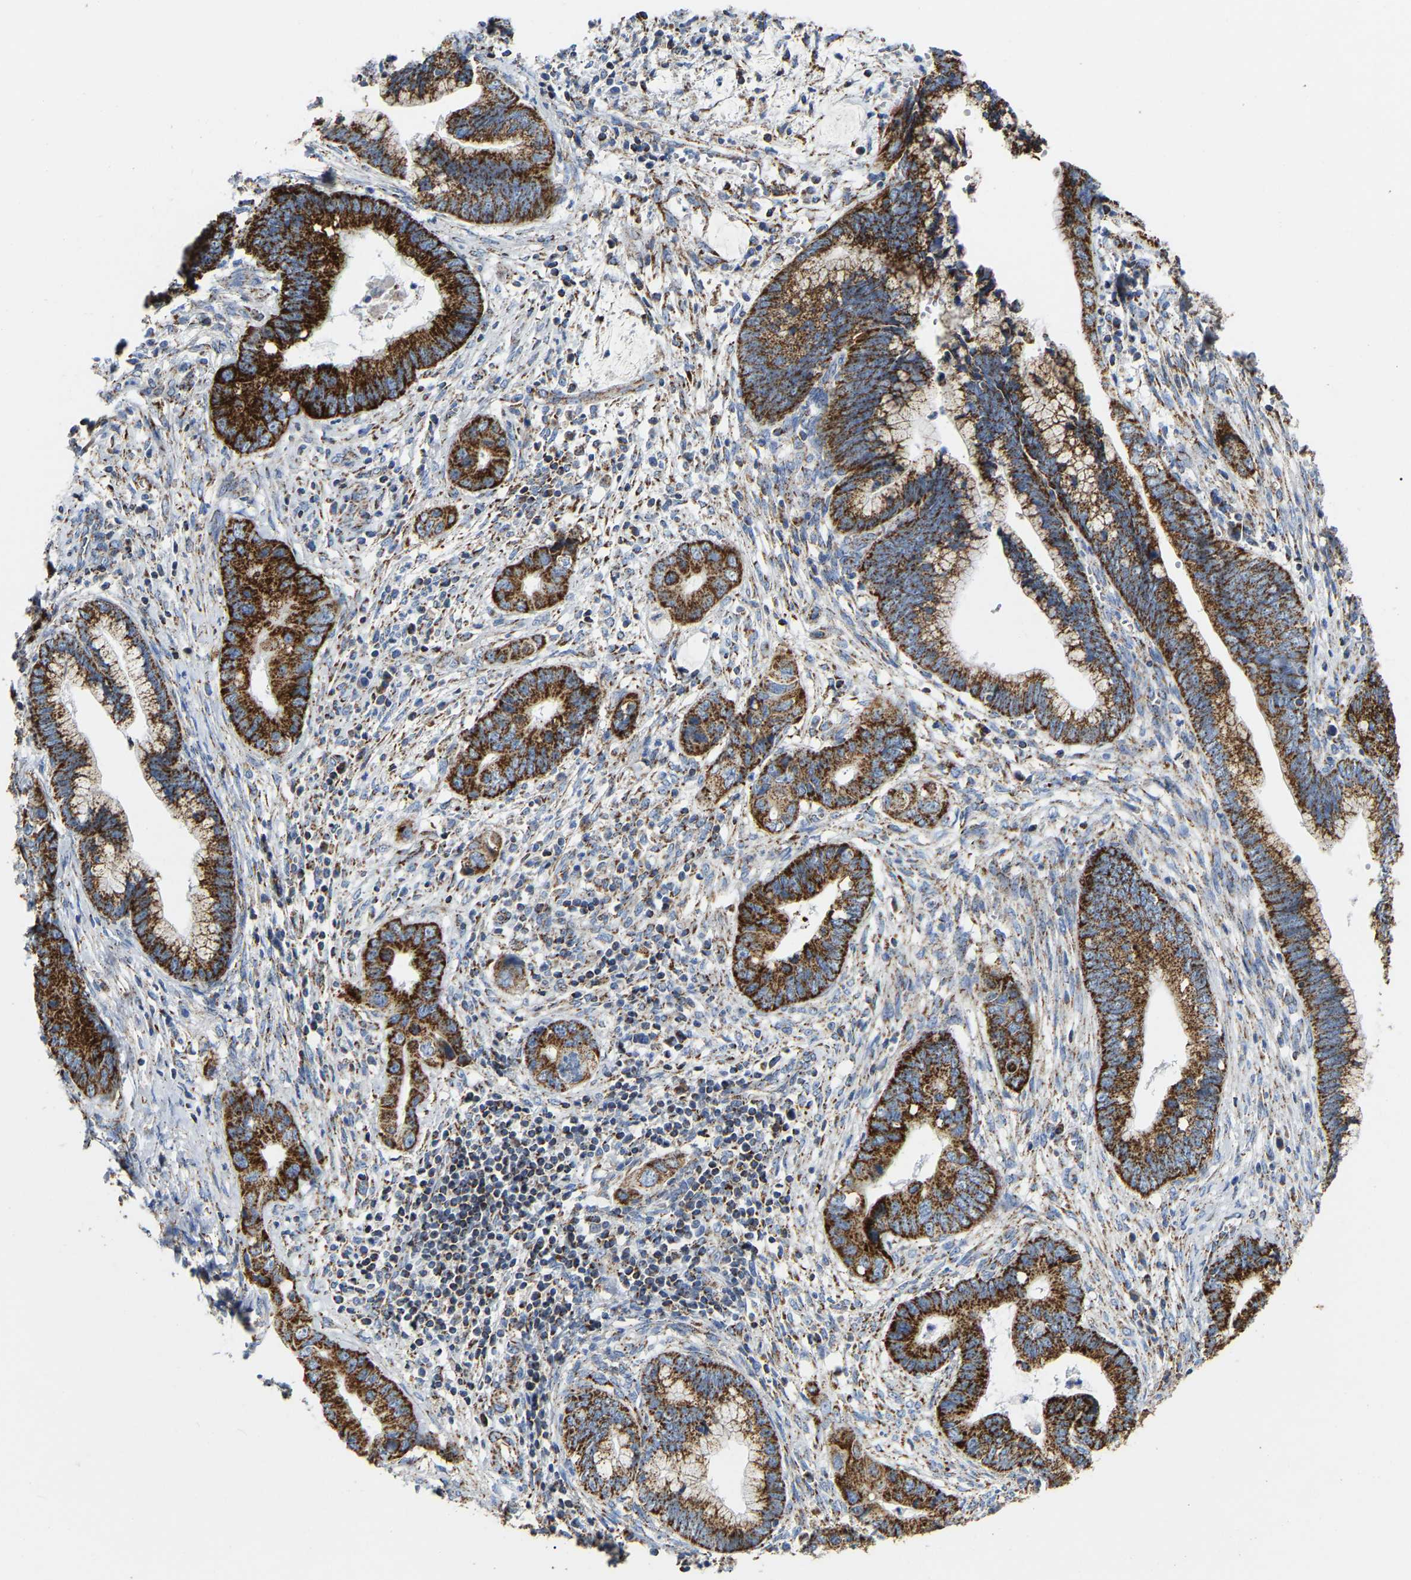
{"staining": {"intensity": "strong", "quantity": ">75%", "location": "cytoplasmic/membranous"}, "tissue": "cervical cancer", "cell_type": "Tumor cells", "image_type": "cancer", "snomed": [{"axis": "morphology", "description": "Adenocarcinoma, NOS"}, {"axis": "topography", "description": "Cervix"}], "caption": "Immunohistochemical staining of human adenocarcinoma (cervical) demonstrates high levels of strong cytoplasmic/membranous protein expression in about >75% of tumor cells.", "gene": "HIBADH", "patient": {"sex": "female", "age": 44}}